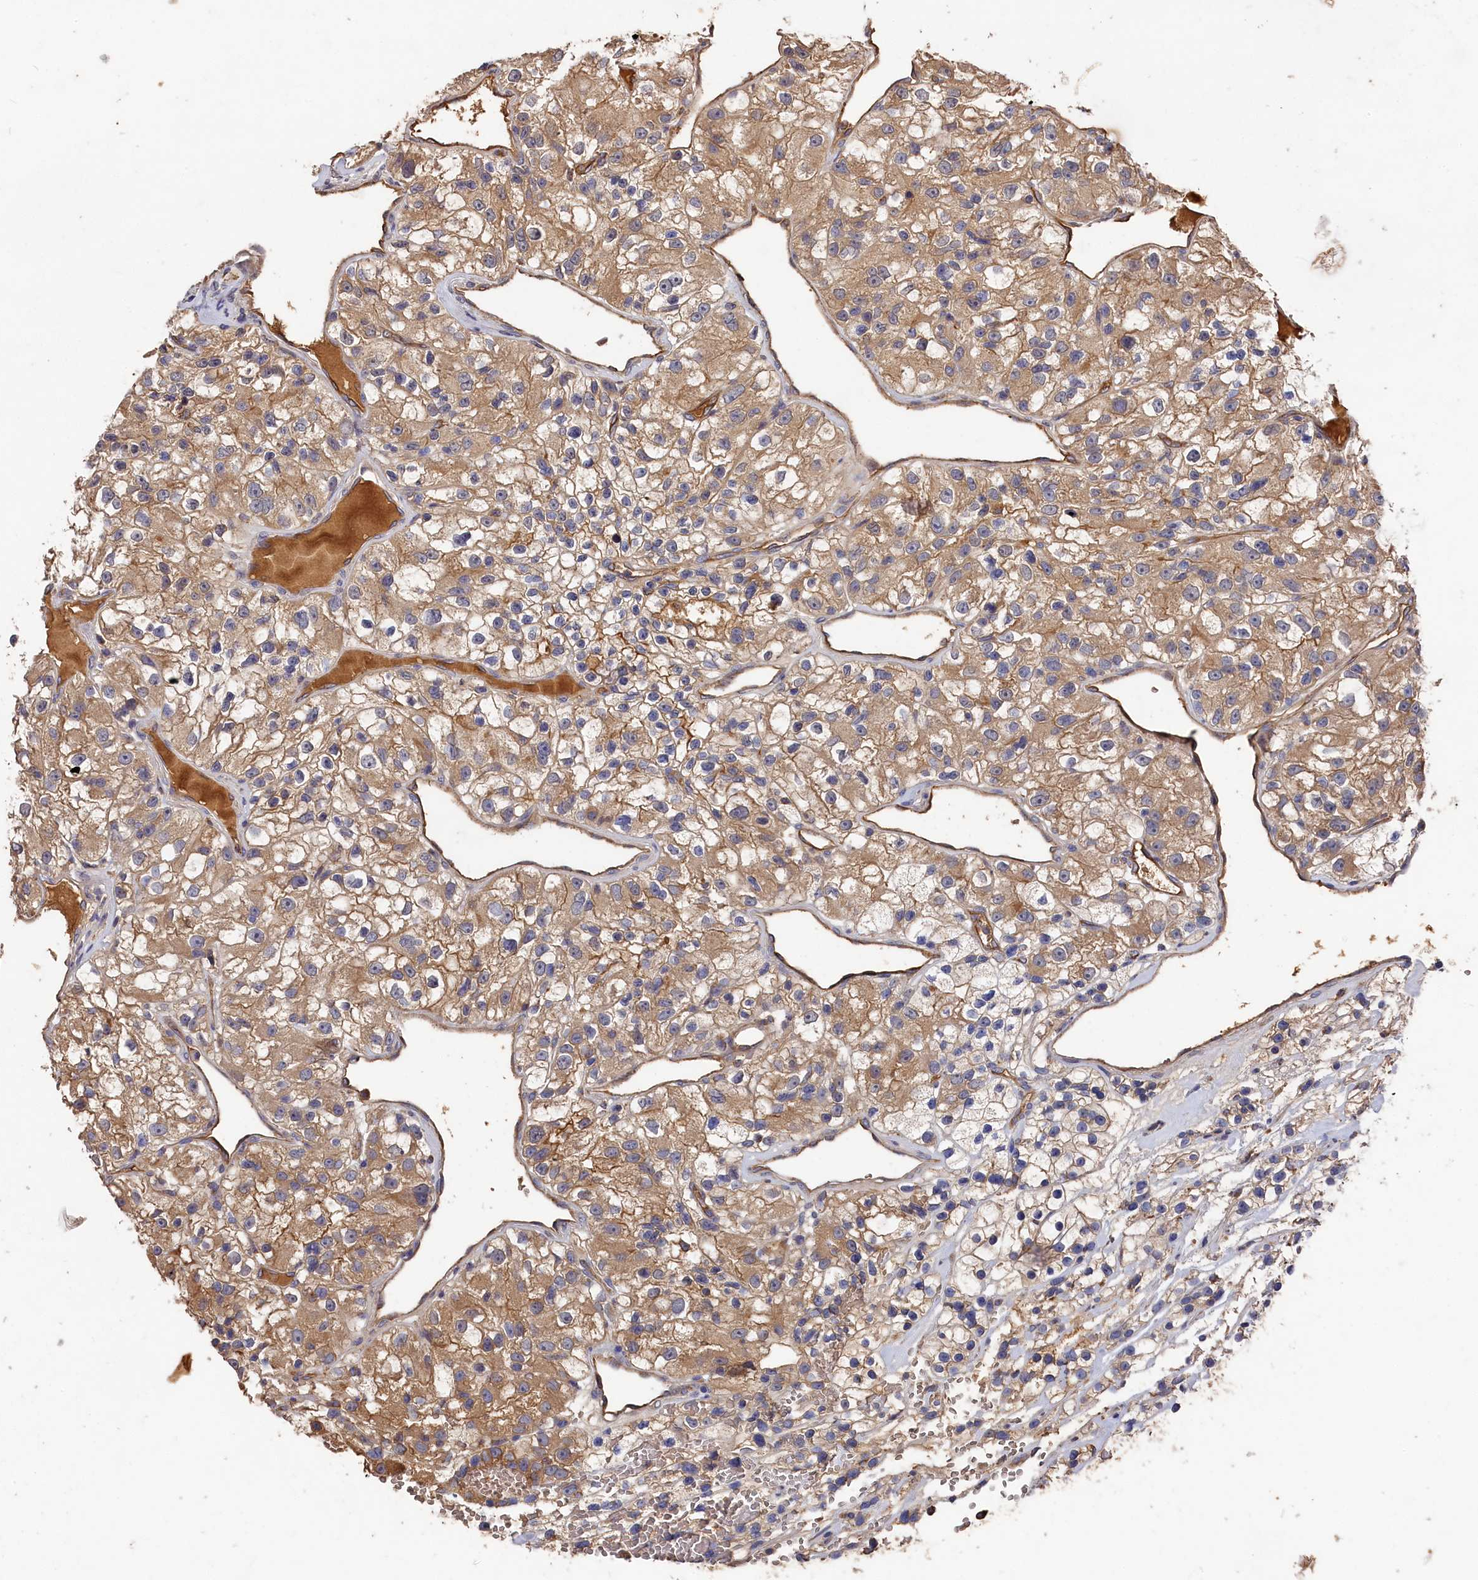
{"staining": {"intensity": "moderate", "quantity": ">75%", "location": "cytoplasmic/membranous"}, "tissue": "renal cancer", "cell_type": "Tumor cells", "image_type": "cancer", "snomed": [{"axis": "morphology", "description": "Adenocarcinoma, NOS"}, {"axis": "topography", "description": "Kidney"}], "caption": "Immunohistochemistry (IHC) micrograph of human adenocarcinoma (renal) stained for a protein (brown), which demonstrates medium levels of moderate cytoplasmic/membranous staining in about >75% of tumor cells.", "gene": "DHRS11", "patient": {"sex": "female", "age": 57}}